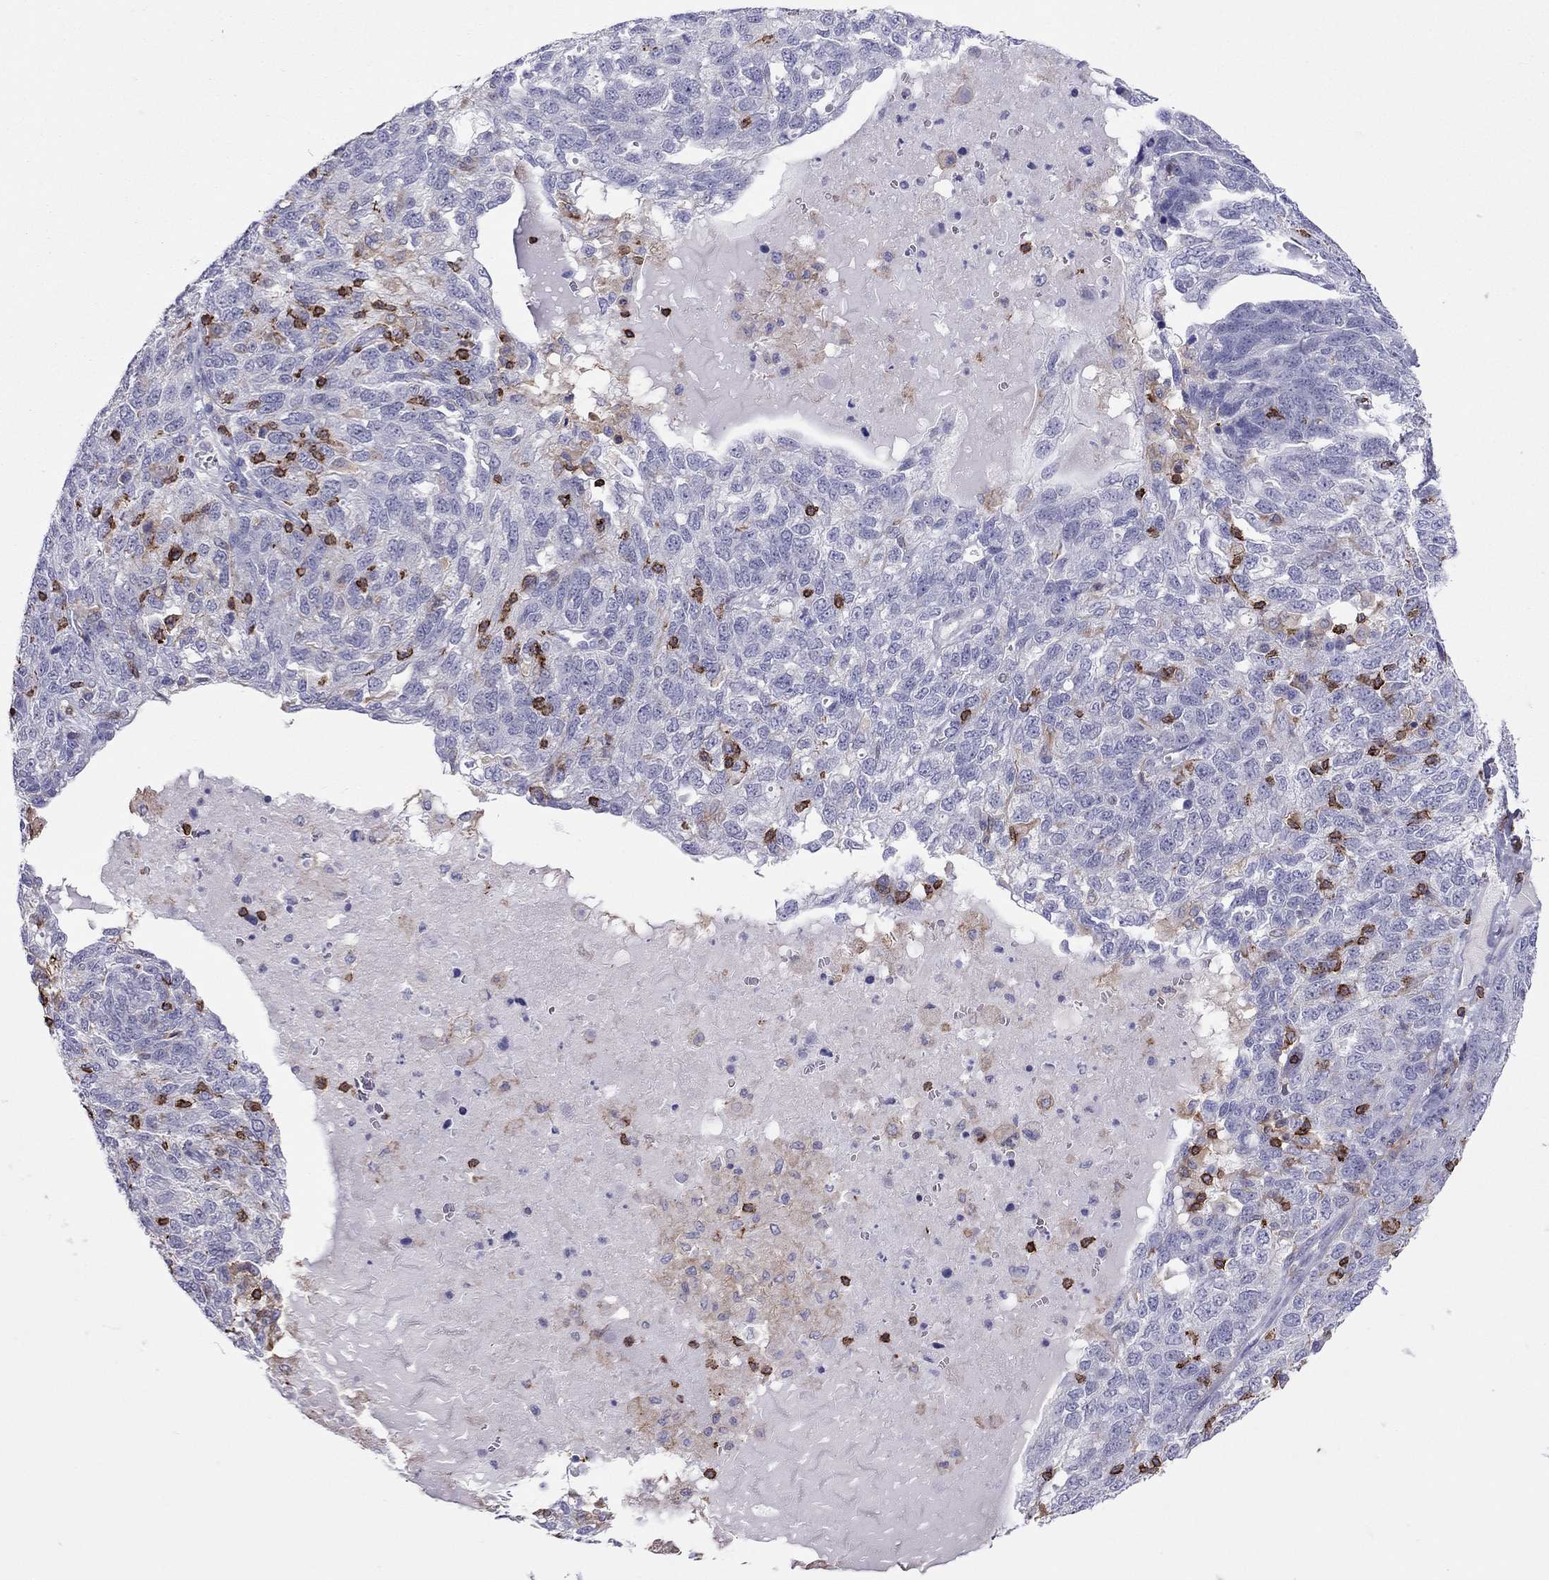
{"staining": {"intensity": "negative", "quantity": "none", "location": "none"}, "tissue": "ovarian cancer", "cell_type": "Tumor cells", "image_type": "cancer", "snomed": [{"axis": "morphology", "description": "Cystadenocarcinoma, serous, NOS"}, {"axis": "topography", "description": "Ovary"}], "caption": "High magnification brightfield microscopy of ovarian cancer stained with DAB (3,3'-diaminobenzidine) (brown) and counterstained with hematoxylin (blue): tumor cells show no significant staining.", "gene": "MND1", "patient": {"sex": "female", "age": 71}}